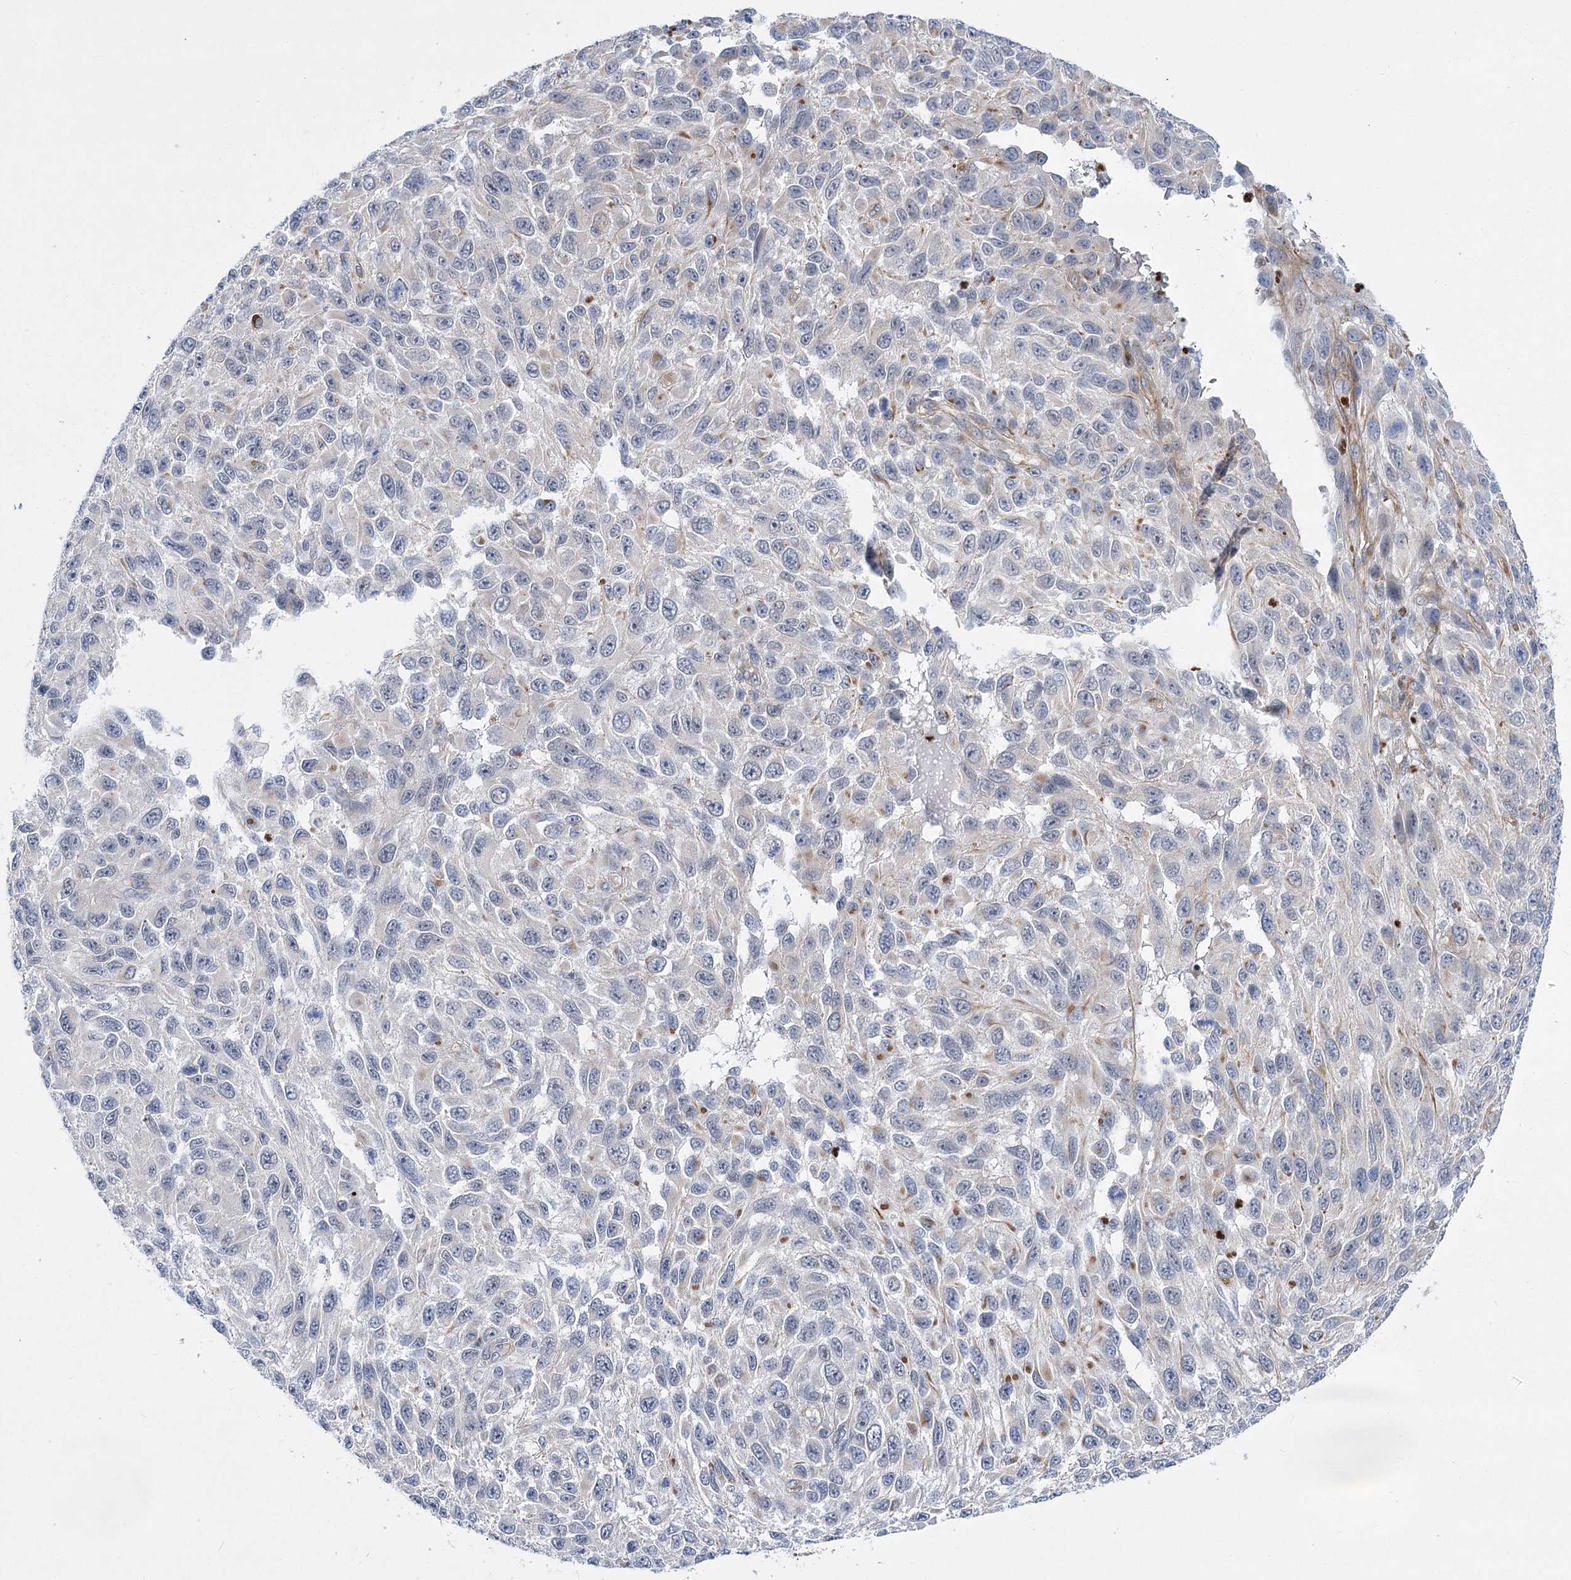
{"staining": {"intensity": "weak", "quantity": "<25%", "location": "cytoplasmic/membranous"}, "tissue": "melanoma", "cell_type": "Tumor cells", "image_type": "cancer", "snomed": [{"axis": "morphology", "description": "Malignant melanoma, NOS"}, {"axis": "topography", "description": "Skin"}], "caption": "Immunohistochemical staining of malignant melanoma displays no significant expression in tumor cells. (DAB immunohistochemistry (IHC), high magnification).", "gene": "THAP6", "patient": {"sex": "female", "age": 96}}